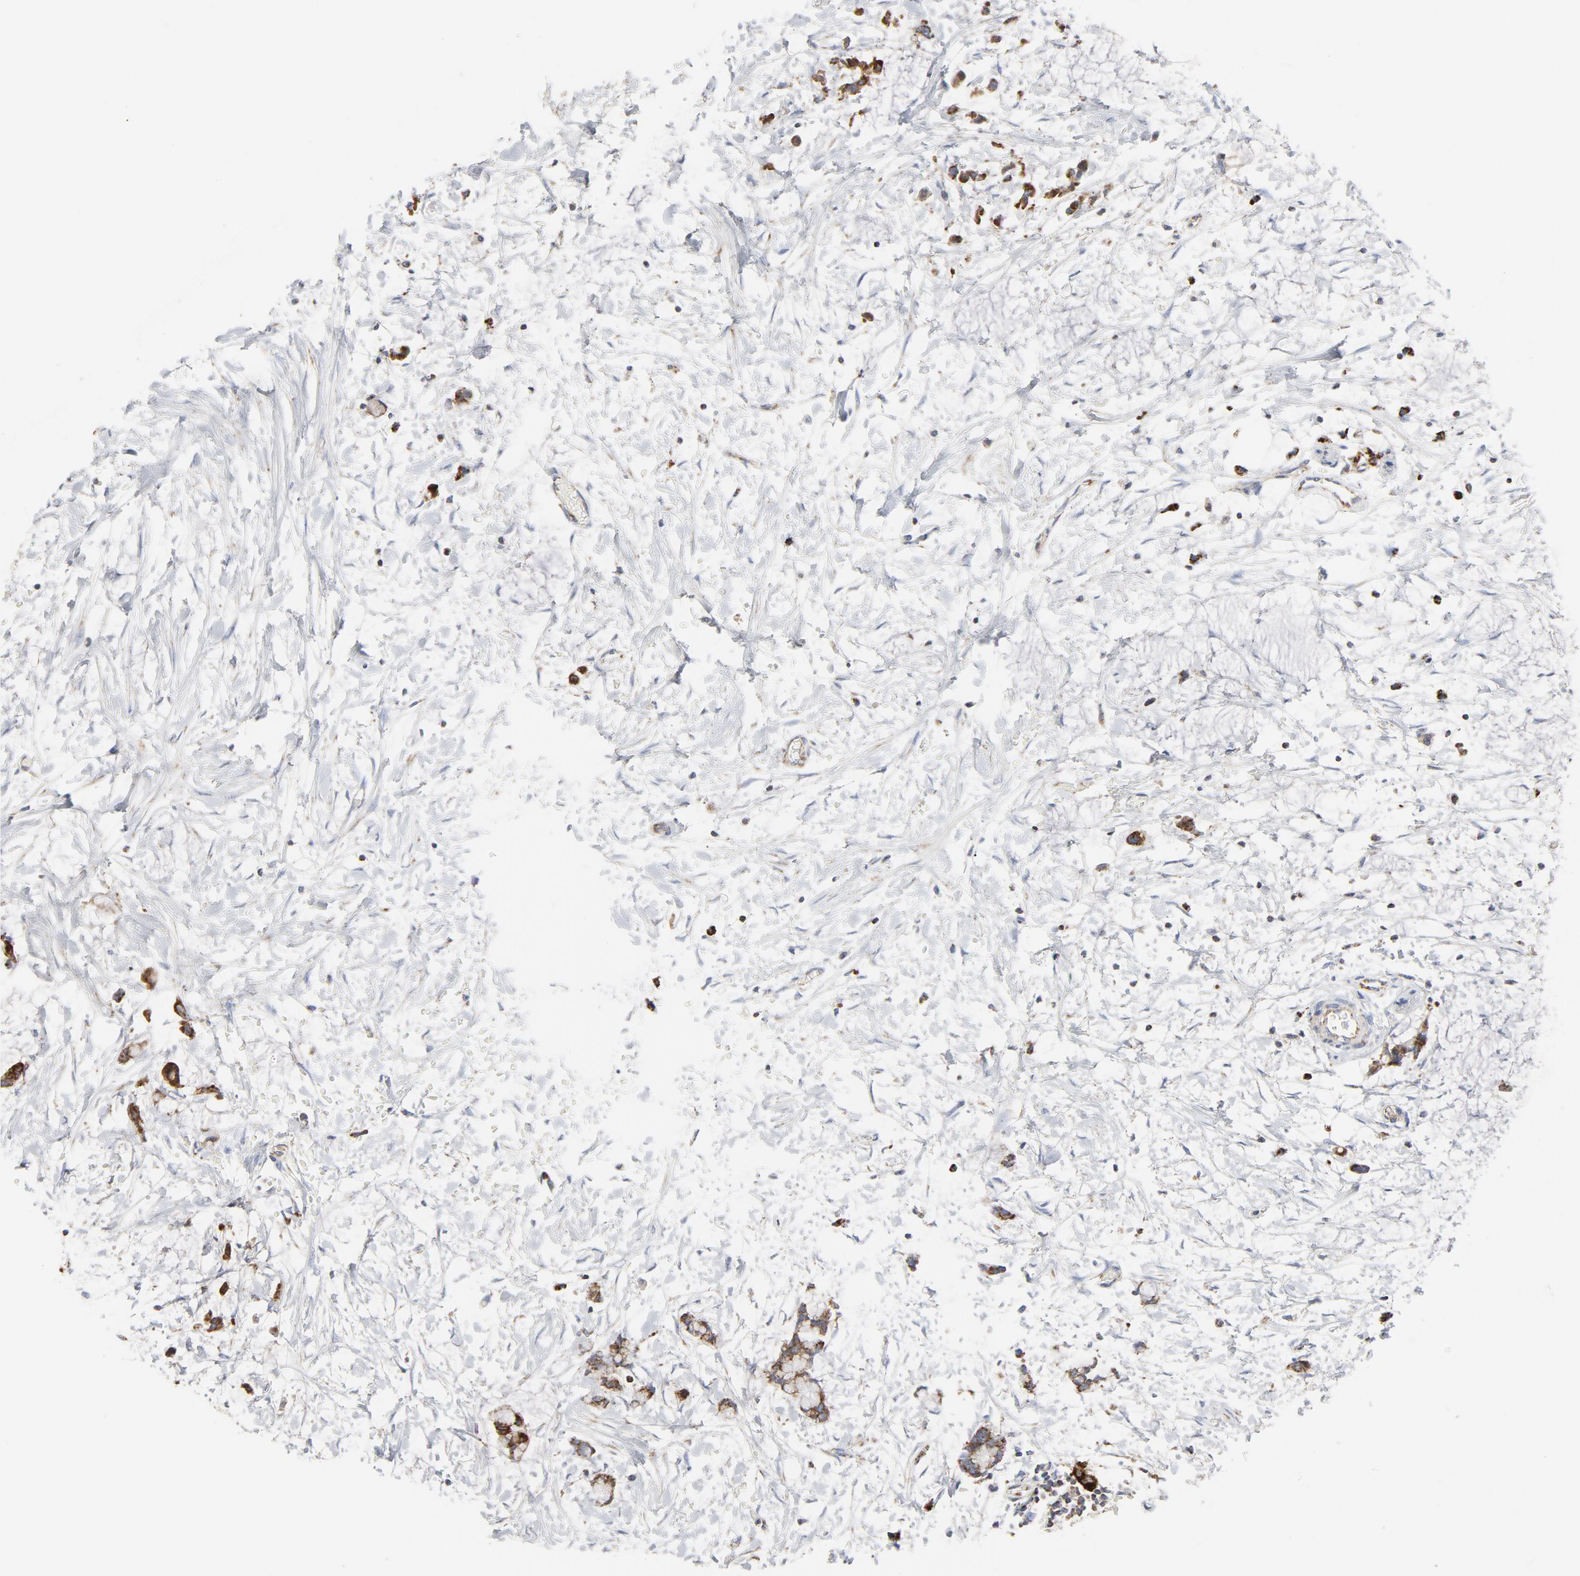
{"staining": {"intensity": "strong", "quantity": ">75%", "location": "cytoplasmic/membranous"}, "tissue": "colorectal cancer", "cell_type": "Tumor cells", "image_type": "cancer", "snomed": [{"axis": "morphology", "description": "Normal tissue, NOS"}, {"axis": "morphology", "description": "Adenocarcinoma, NOS"}, {"axis": "topography", "description": "Colon"}, {"axis": "topography", "description": "Peripheral nerve tissue"}], "caption": "A high amount of strong cytoplasmic/membranous expression is seen in approximately >75% of tumor cells in colorectal cancer tissue. Using DAB (brown) and hematoxylin (blue) stains, captured at high magnification using brightfield microscopy.", "gene": "CYCS", "patient": {"sex": "male", "age": 14}}